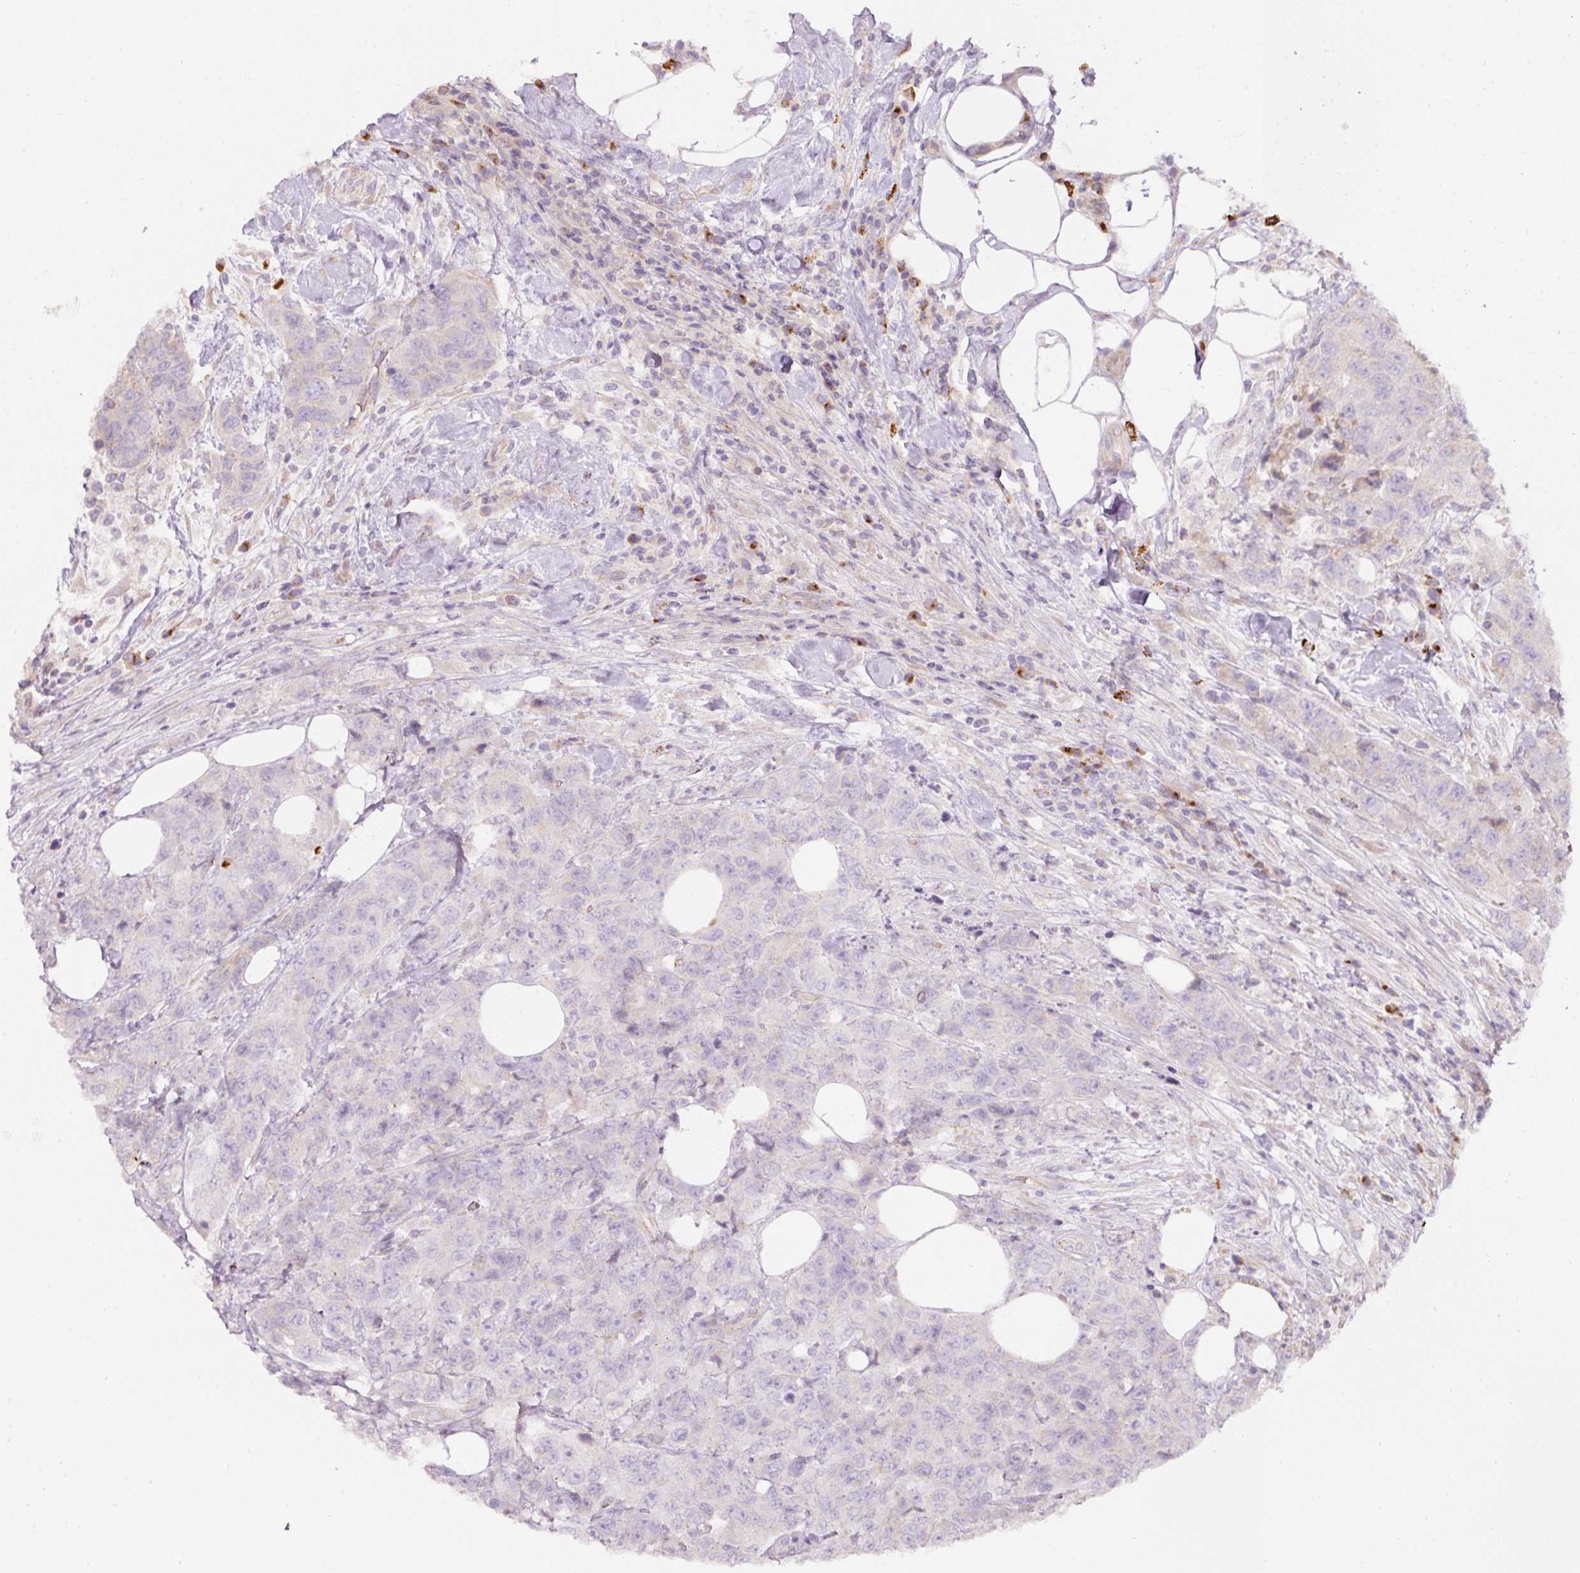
{"staining": {"intensity": "negative", "quantity": "none", "location": "none"}, "tissue": "urothelial cancer", "cell_type": "Tumor cells", "image_type": "cancer", "snomed": [{"axis": "morphology", "description": "Urothelial carcinoma, High grade"}, {"axis": "topography", "description": "Urinary bladder"}], "caption": "The image reveals no significant positivity in tumor cells of urothelial cancer. (Immunohistochemistry (ihc), brightfield microscopy, high magnification).", "gene": "NBPF11", "patient": {"sex": "female", "age": 78}}